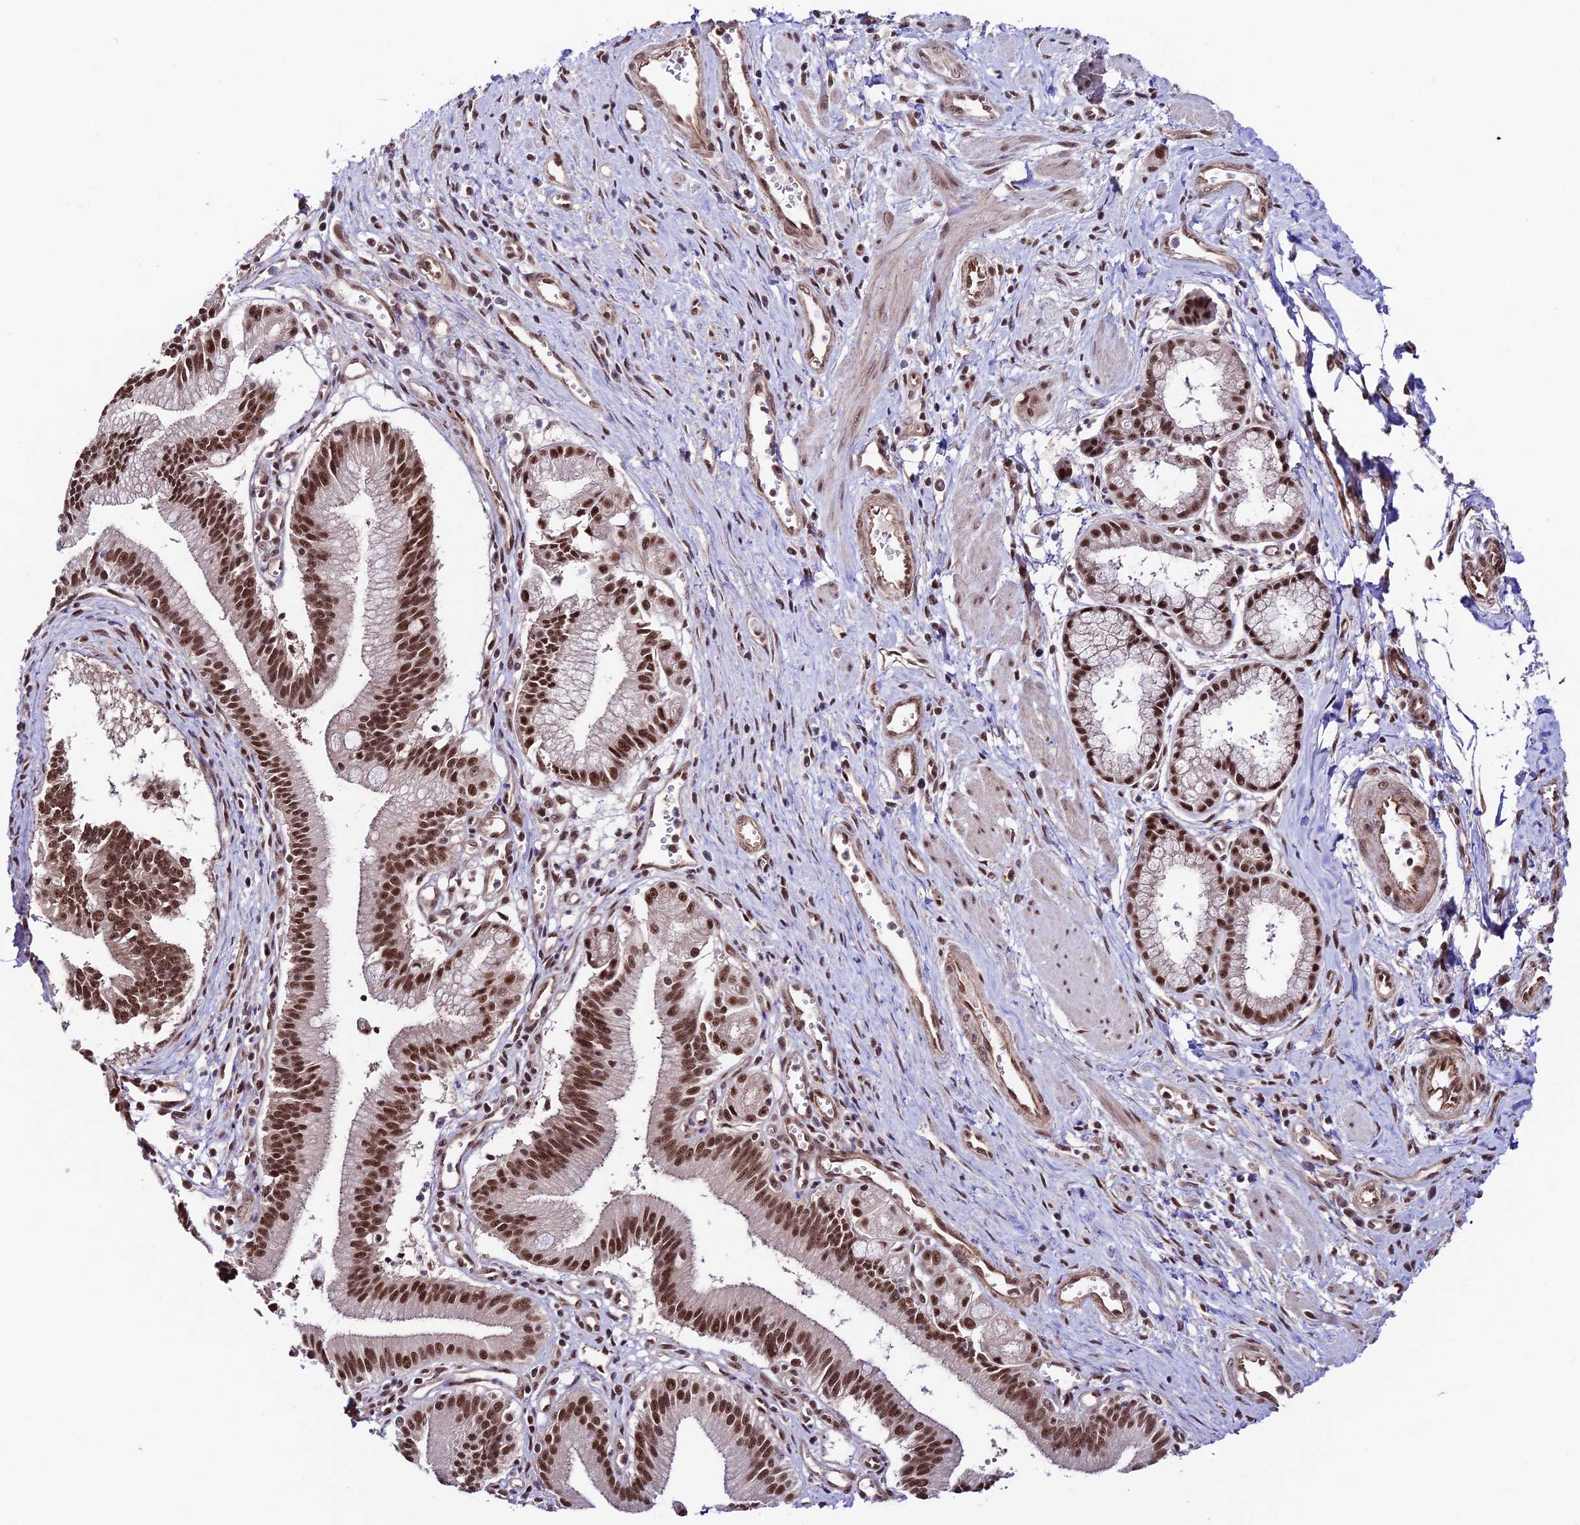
{"staining": {"intensity": "strong", "quantity": ">75%", "location": "nuclear"}, "tissue": "pancreatic cancer", "cell_type": "Tumor cells", "image_type": "cancer", "snomed": [{"axis": "morphology", "description": "Adenocarcinoma, NOS"}, {"axis": "topography", "description": "Pancreas"}], "caption": "Tumor cells show high levels of strong nuclear staining in approximately >75% of cells in human adenocarcinoma (pancreatic). Nuclei are stained in blue.", "gene": "RBM42", "patient": {"sex": "male", "age": 78}}